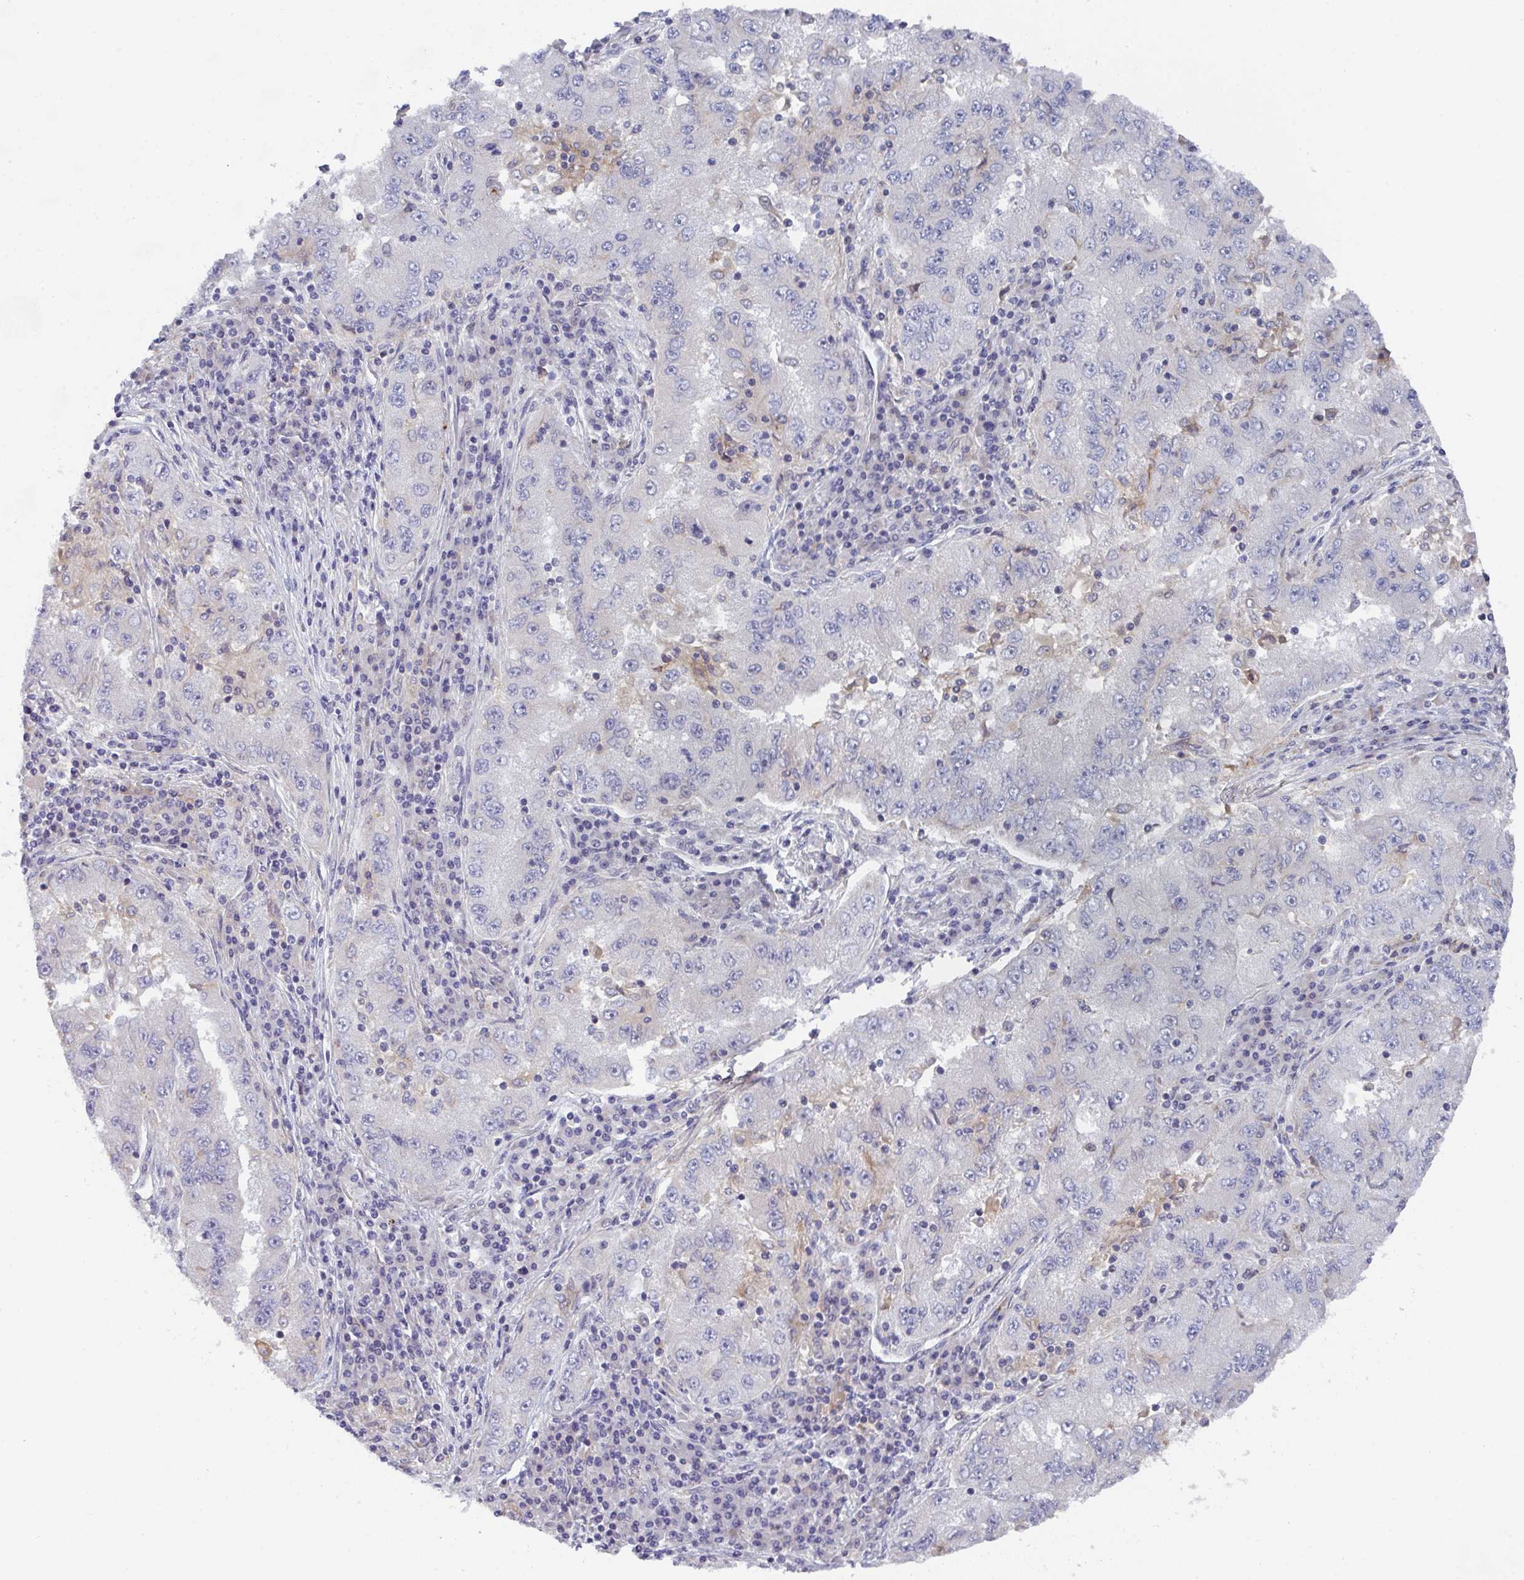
{"staining": {"intensity": "negative", "quantity": "none", "location": "none"}, "tissue": "lung cancer", "cell_type": "Tumor cells", "image_type": "cancer", "snomed": [{"axis": "morphology", "description": "Adenocarcinoma, NOS"}, {"axis": "morphology", "description": "Adenocarcinoma primary or metastatic"}, {"axis": "topography", "description": "Lung"}], "caption": "Immunohistochemistry photomicrograph of adenocarcinoma primary or metastatic (lung) stained for a protein (brown), which exhibits no positivity in tumor cells.", "gene": "KLHL33", "patient": {"sex": "male", "age": 74}}